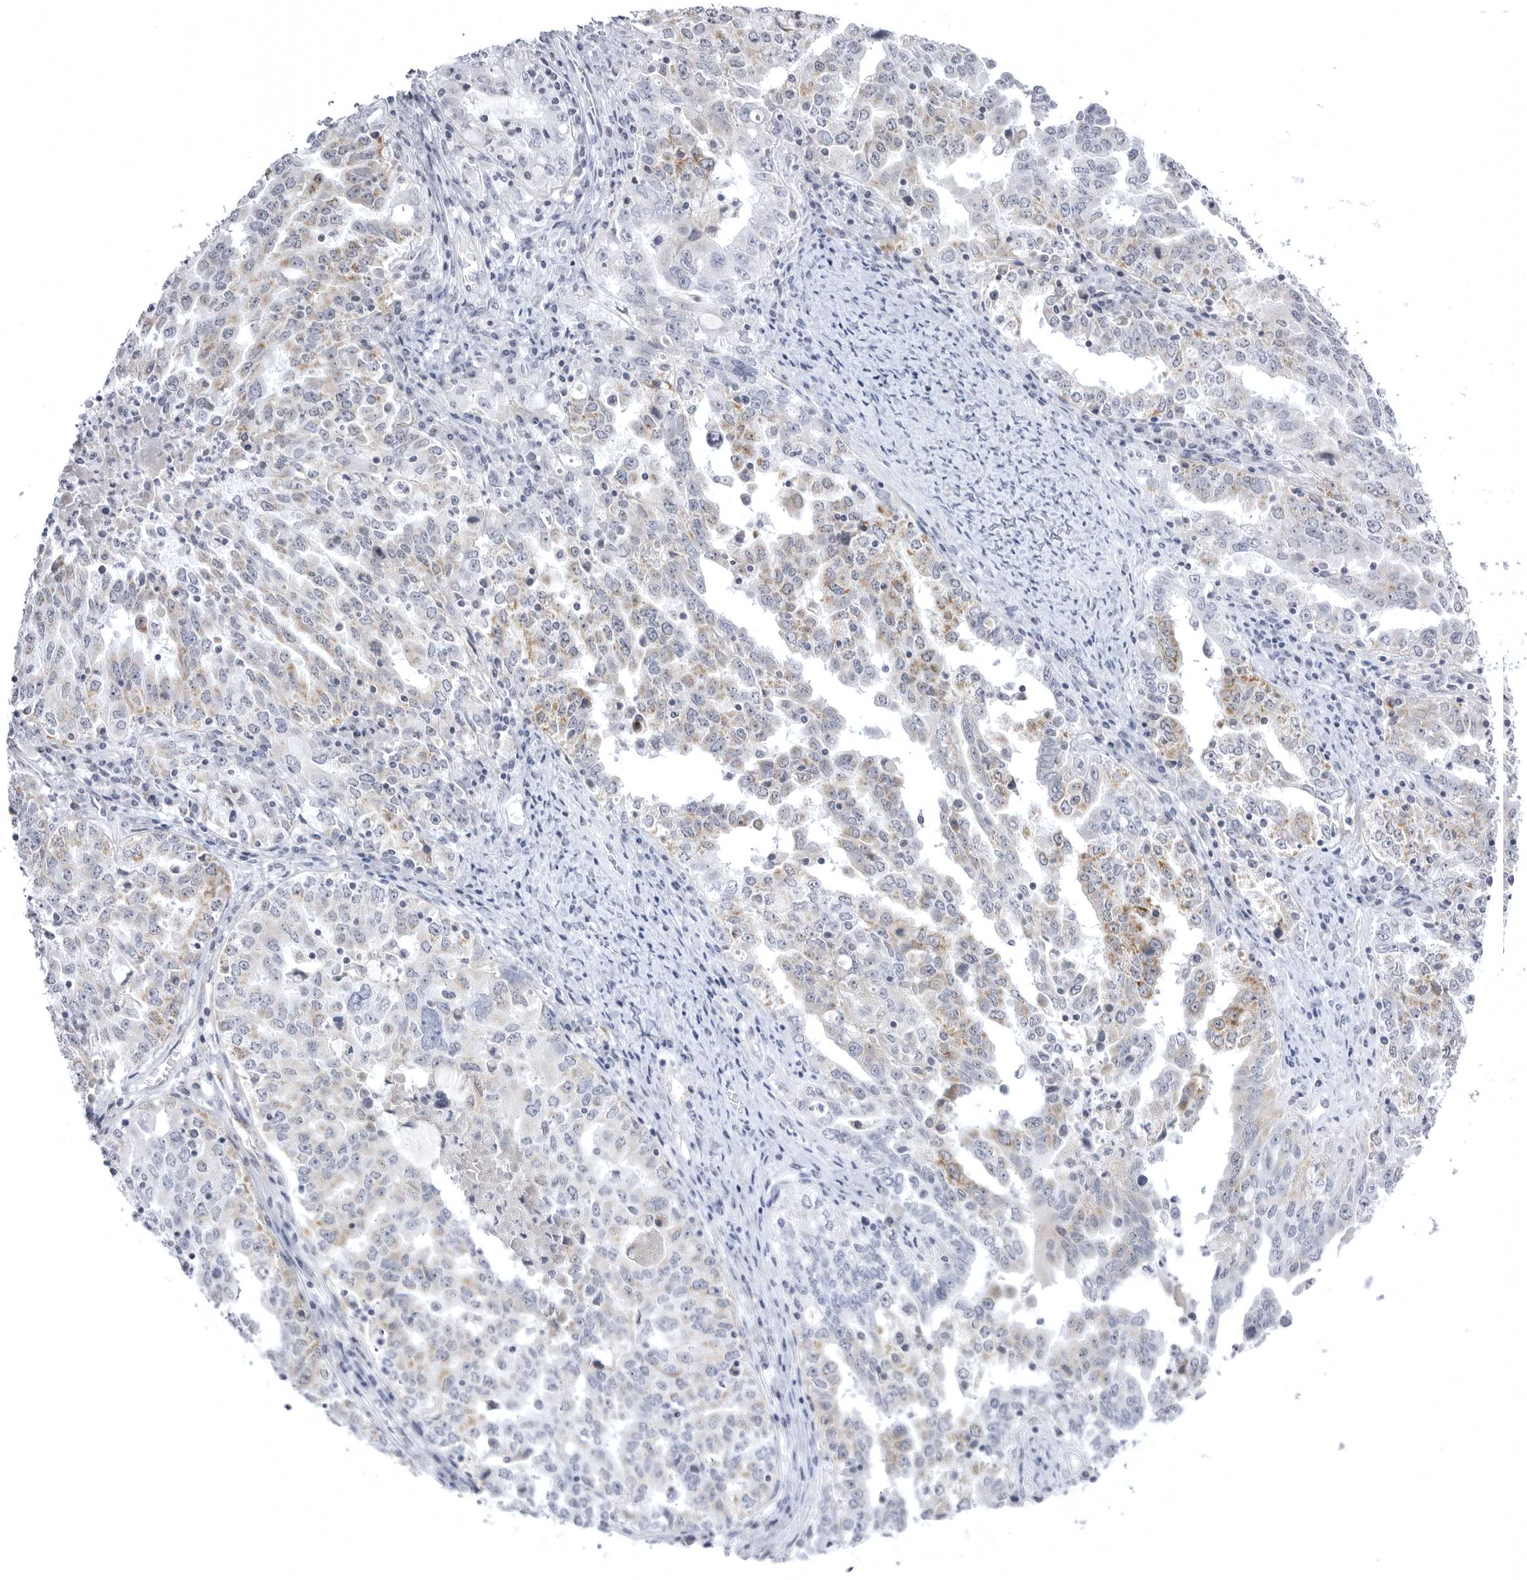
{"staining": {"intensity": "weak", "quantity": "25%-75%", "location": "cytoplasmic/membranous"}, "tissue": "ovarian cancer", "cell_type": "Tumor cells", "image_type": "cancer", "snomed": [{"axis": "morphology", "description": "Carcinoma, endometroid"}, {"axis": "topography", "description": "Ovary"}], "caption": "Immunohistochemistry (IHC) of human ovarian cancer shows low levels of weak cytoplasmic/membranous expression in about 25%-75% of tumor cells.", "gene": "TUFM", "patient": {"sex": "female", "age": 62}}